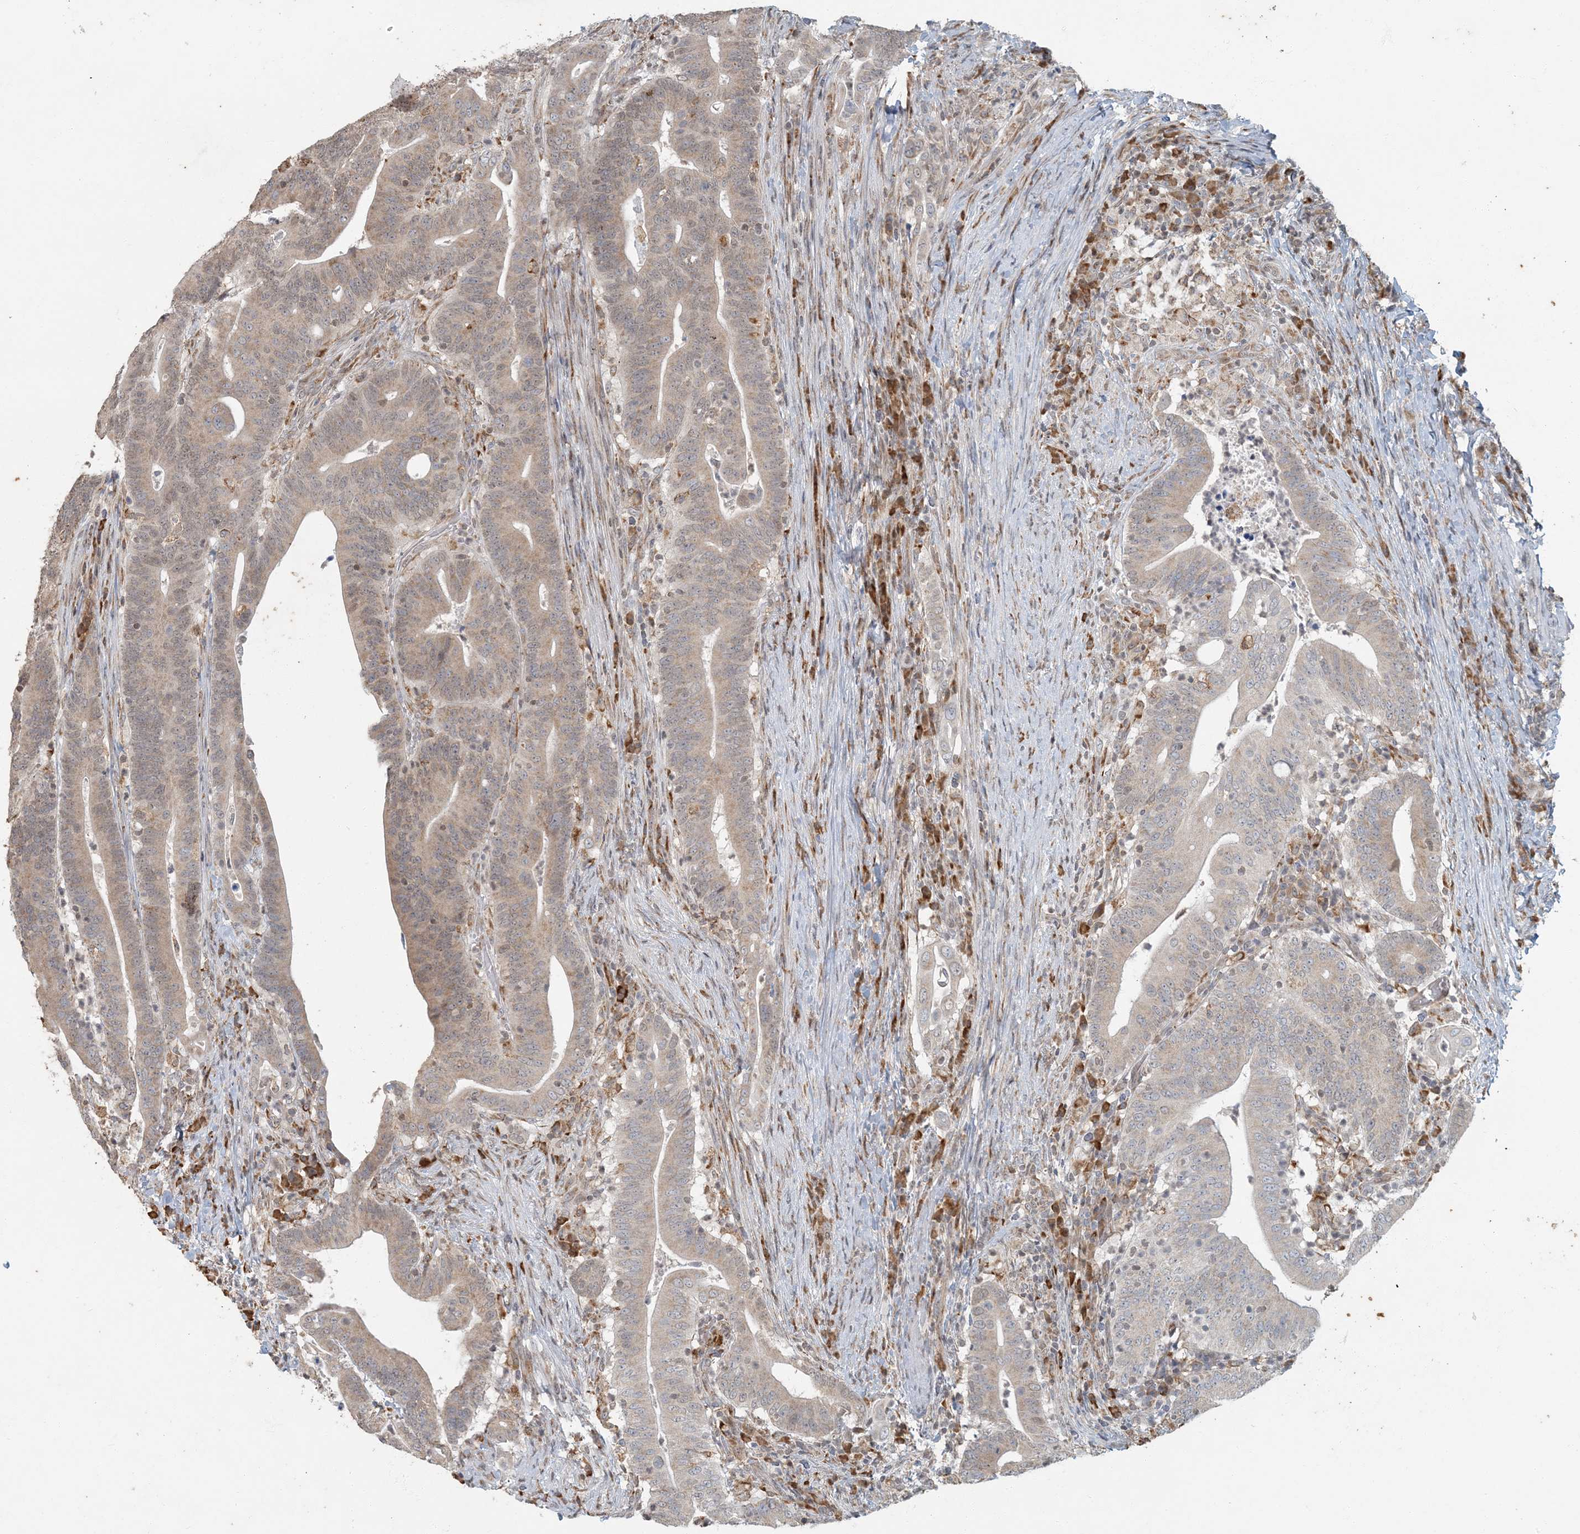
{"staining": {"intensity": "weak", "quantity": "25%-75%", "location": "cytoplasmic/membranous,nuclear"}, "tissue": "colorectal cancer", "cell_type": "Tumor cells", "image_type": "cancer", "snomed": [{"axis": "morphology", "description": "Adenocarcinoma, NOS"}, {"axis": "topography", "description": "Colon"}], "caption": "Immunohistochemical staining of human colorectal adenocarcinoma reveals low levels of weak cytoplasmic/membranous and nuclear expression in about 25%-75% of tumor cells.", "gene": "AK9", "patient": {"sex": "female", "age": 66}}